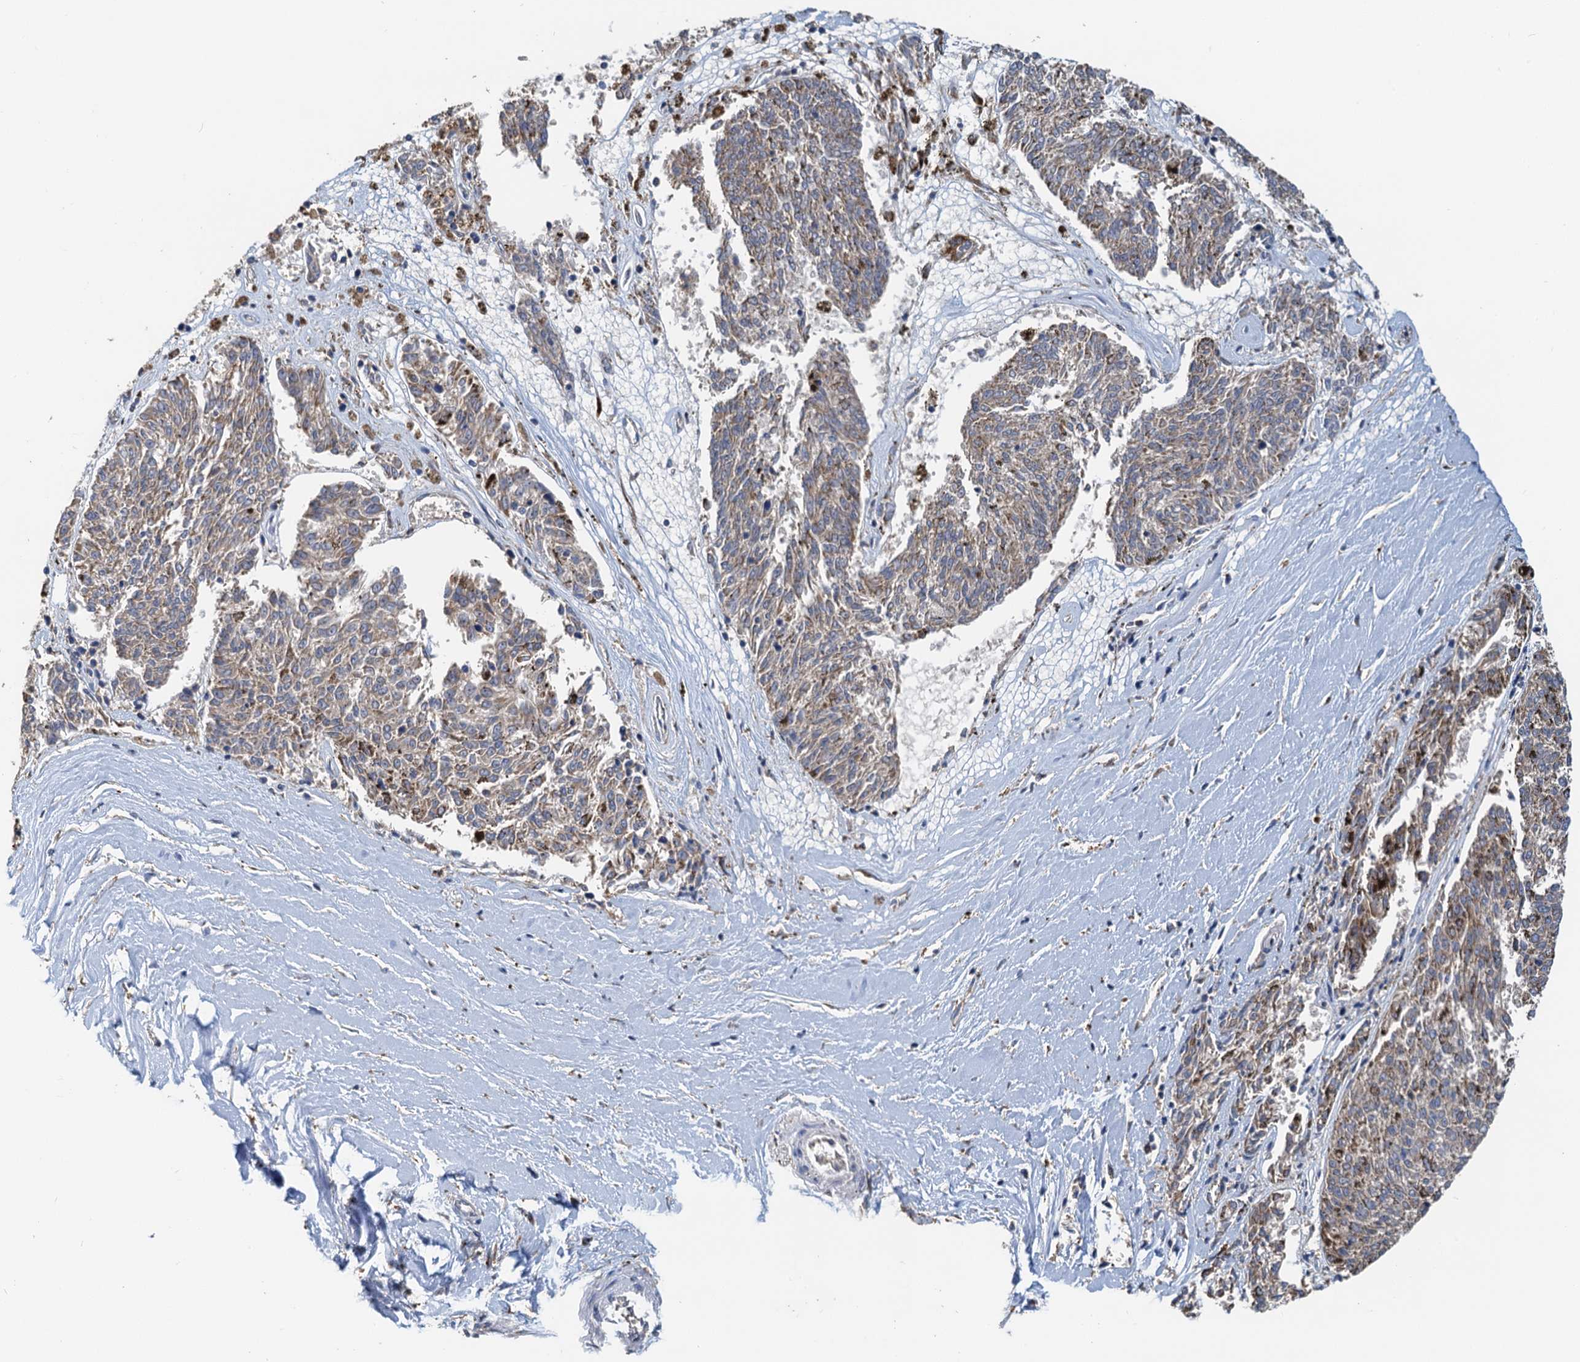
{"staining": {"intensity": "weak", "quantity": "25%-75%", "location": "cytoplasmic/membranous"}, "tissue": "melanoma", "cell_type": "Tumor cells", "image_type": "cancer", "snomed": [{"axis": "morphology", "description": "Malignant melanoma, NOS"}, {"axis": "topography", "description": "Skin"}], "caption": "Malignant melanoma was stained to show a protein in brown. There is low levels of weak cytoplasmic/membranous expression in about 25%-75% of tumor cells.", "gene": "NKAPD1", "patient": {"sex": "female", "age": 72}}